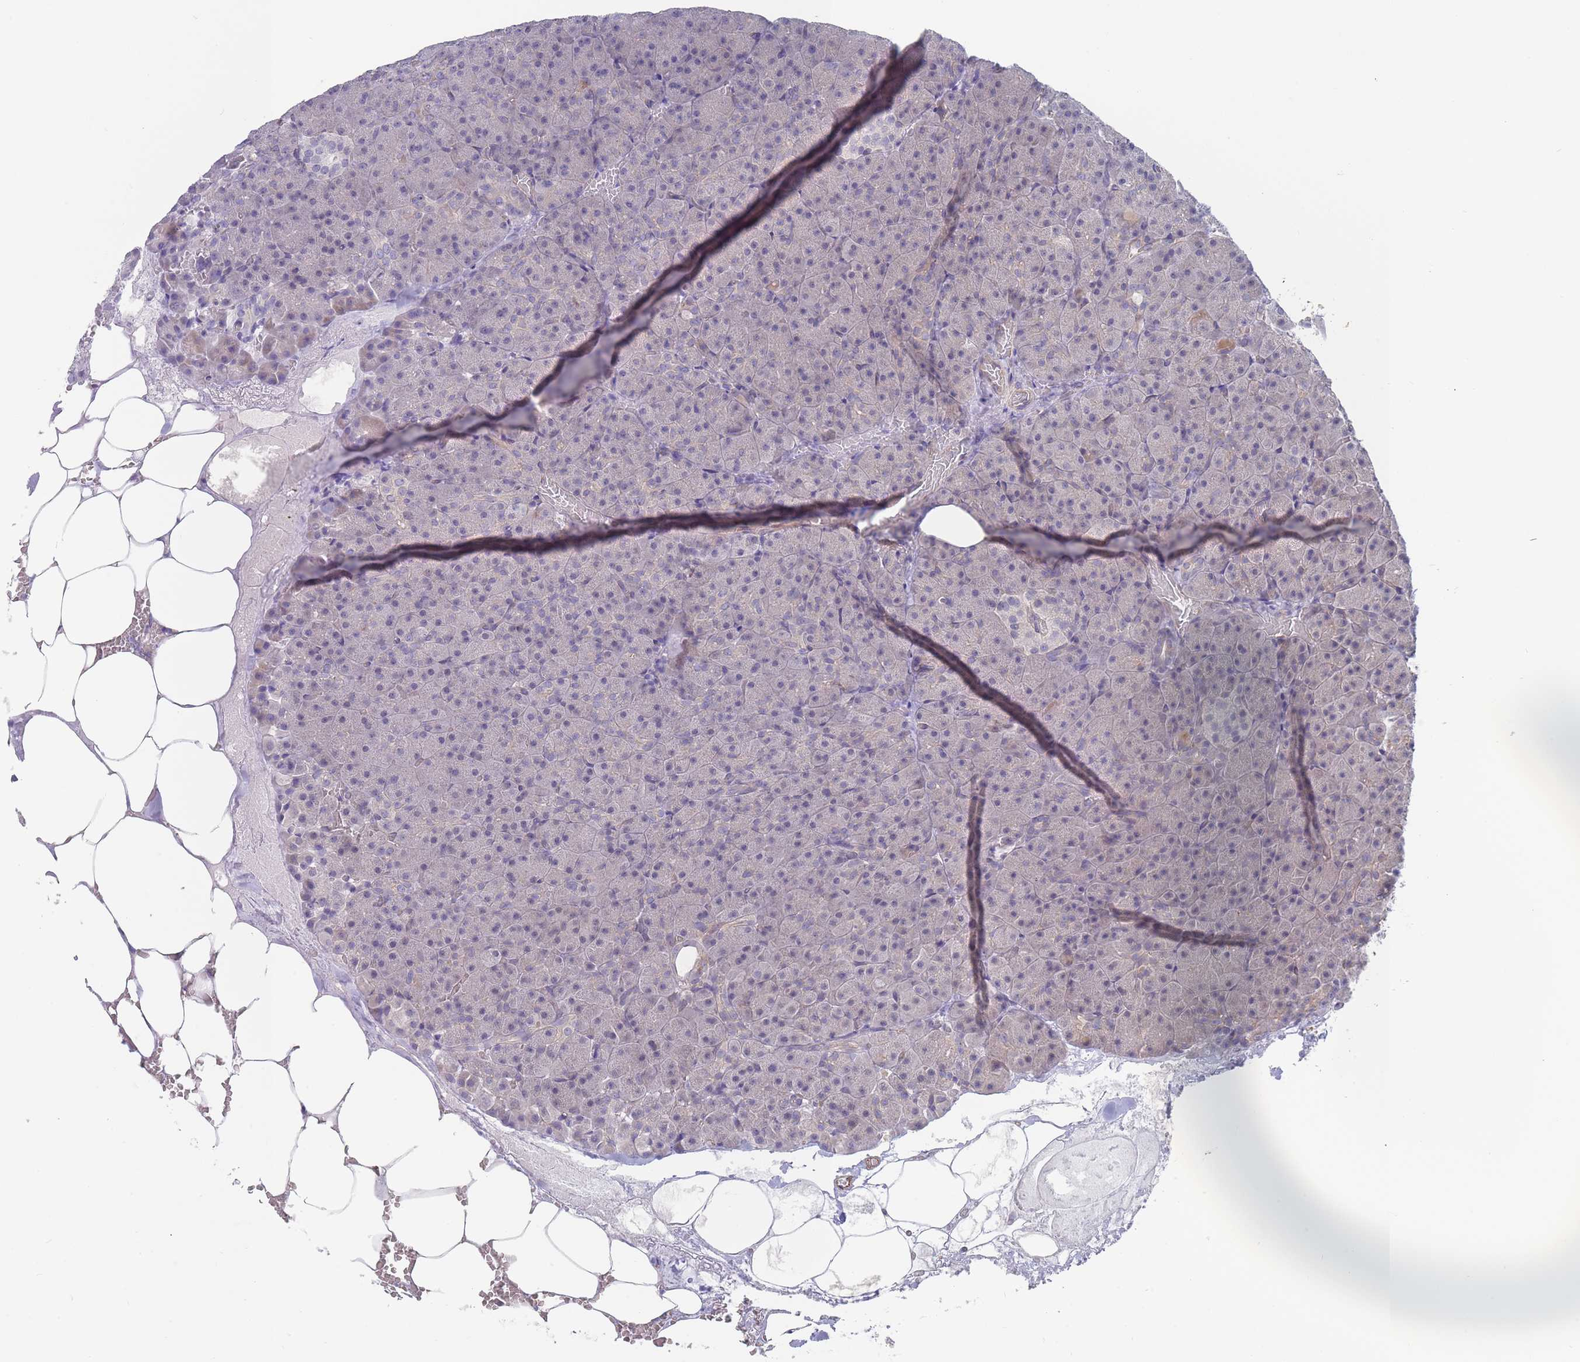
{"staining": {"intensity": "negative", "quantity": "none", "location": "none"}, "tissue": "pancreas", "cell_type": "Exocrine glandular cells", "image_type": "normal", "snomed": [{"axis": "morphology", "description": "Normal tissue, NOS"}, {"axis": "topography", "description": "Pancreas"}], "caption": "This photomicrograph is of unremarkable pancreas stained with immunohistochemistry (IHC) to label a protein in brown with the nuclei are counter-stained blue. There is no positivity in exocrine glandular cells.", "gene": "SLC1A6", "patient": {"sex": "female", "age": 74}}